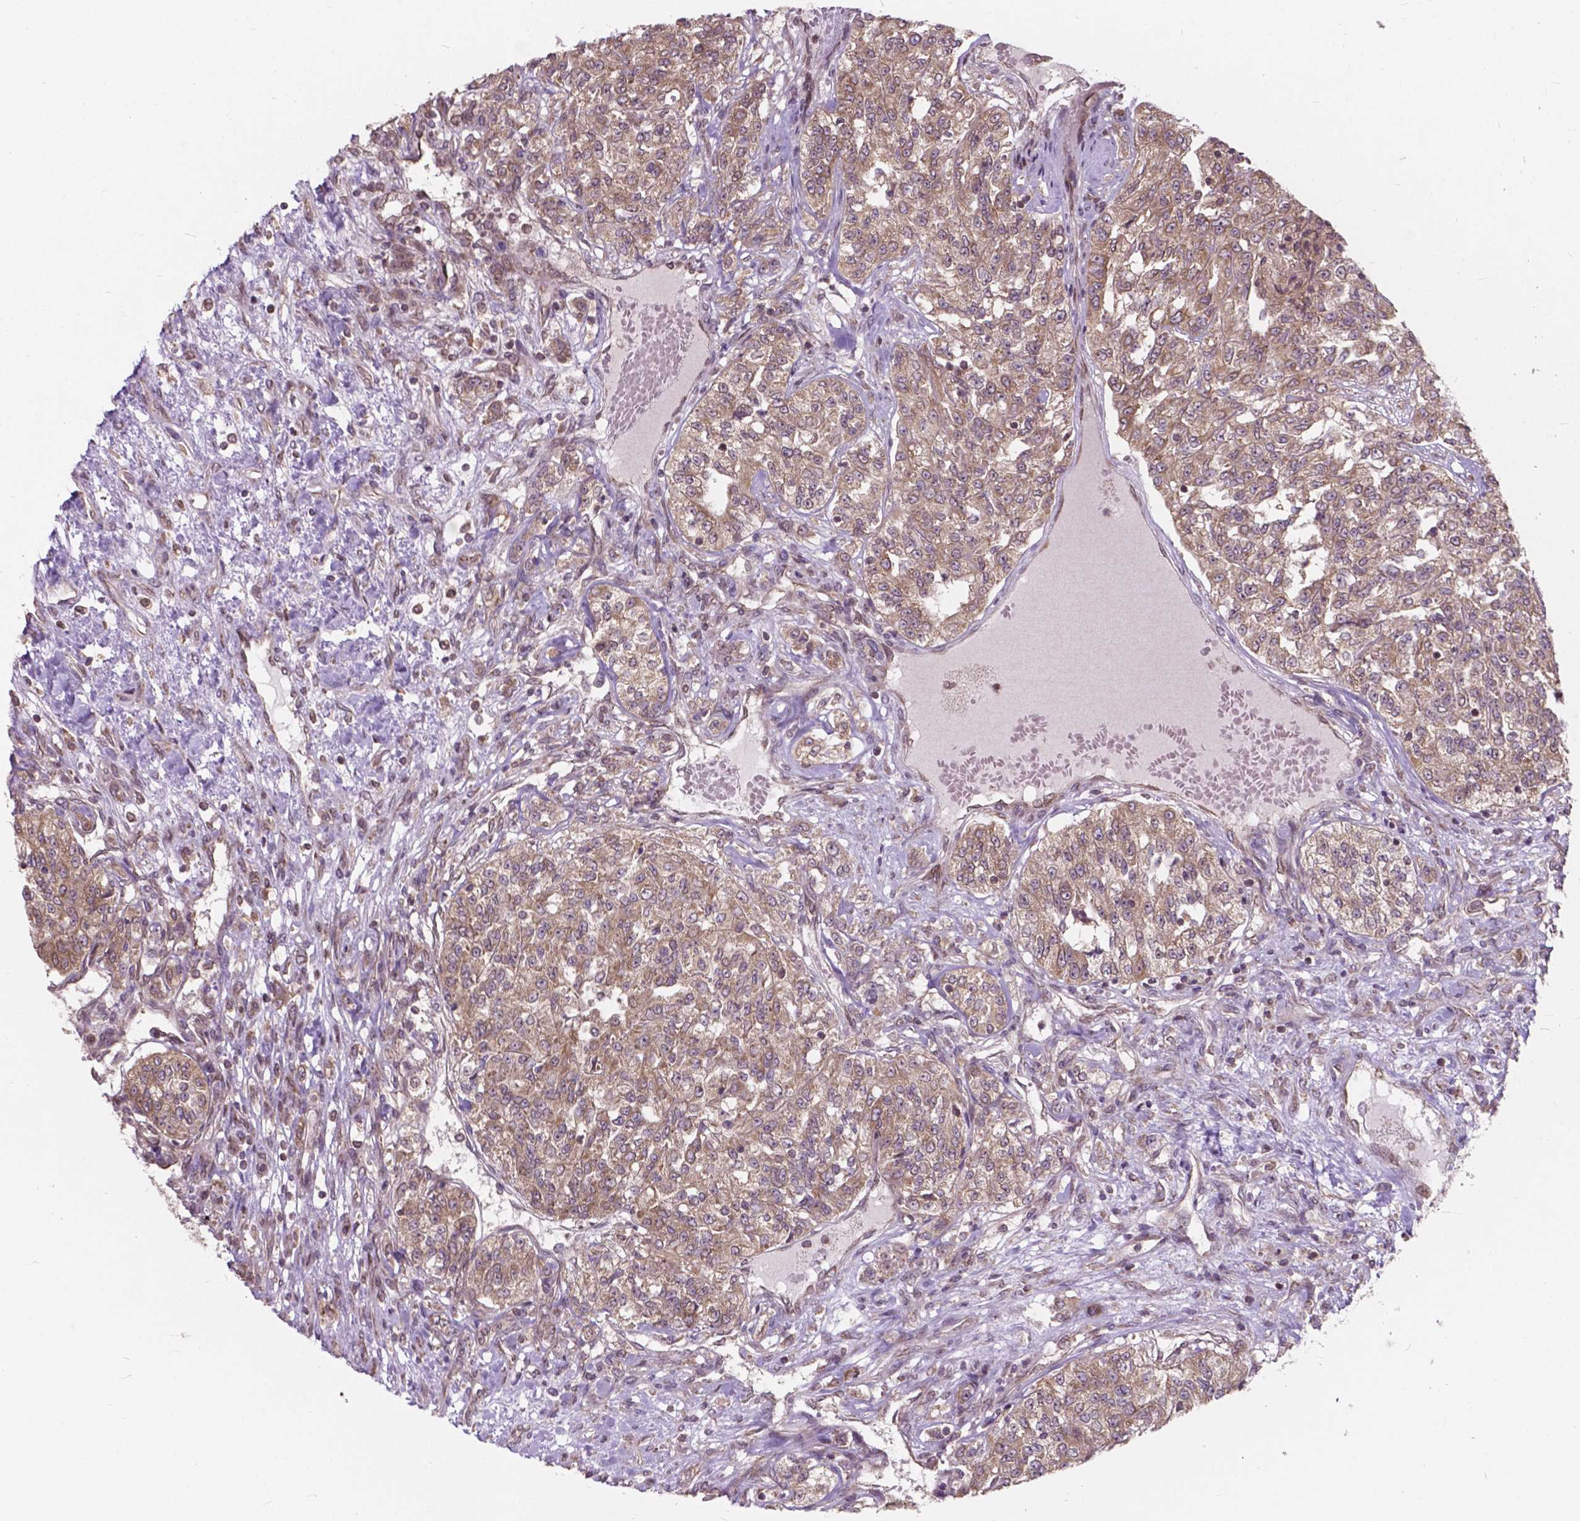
{"staining": {"intensity": "weak", "quantity": ">75%", "location": "cytoplasmic/membranous,nuclear"}, "tissue": "renal cancer", "cell_type": "Tumor cells", "image_type": "cancer", "snomed": [{"axis": "morphology", "description": "Adenocarcinoma, NOS"}, {"axis": "topography", "description": "Kidney"}], "caption": "Immunohistochemistry staining of adenocarcinoma (renal), which exhibits low levels of weak cytoplasmic/membranous and nuclear expression in about >75% of tumor cells indicating weak cytoplasmic/membranous and nuclear protein staining. The staining was performed using DAB (3,3'-diaminobenzidine) (brown) for protein detection and nuclei were counterstained in hematoxylin (blue).", "gene": "MRPL33", "patient": {"sex": "female", "age": 63}}